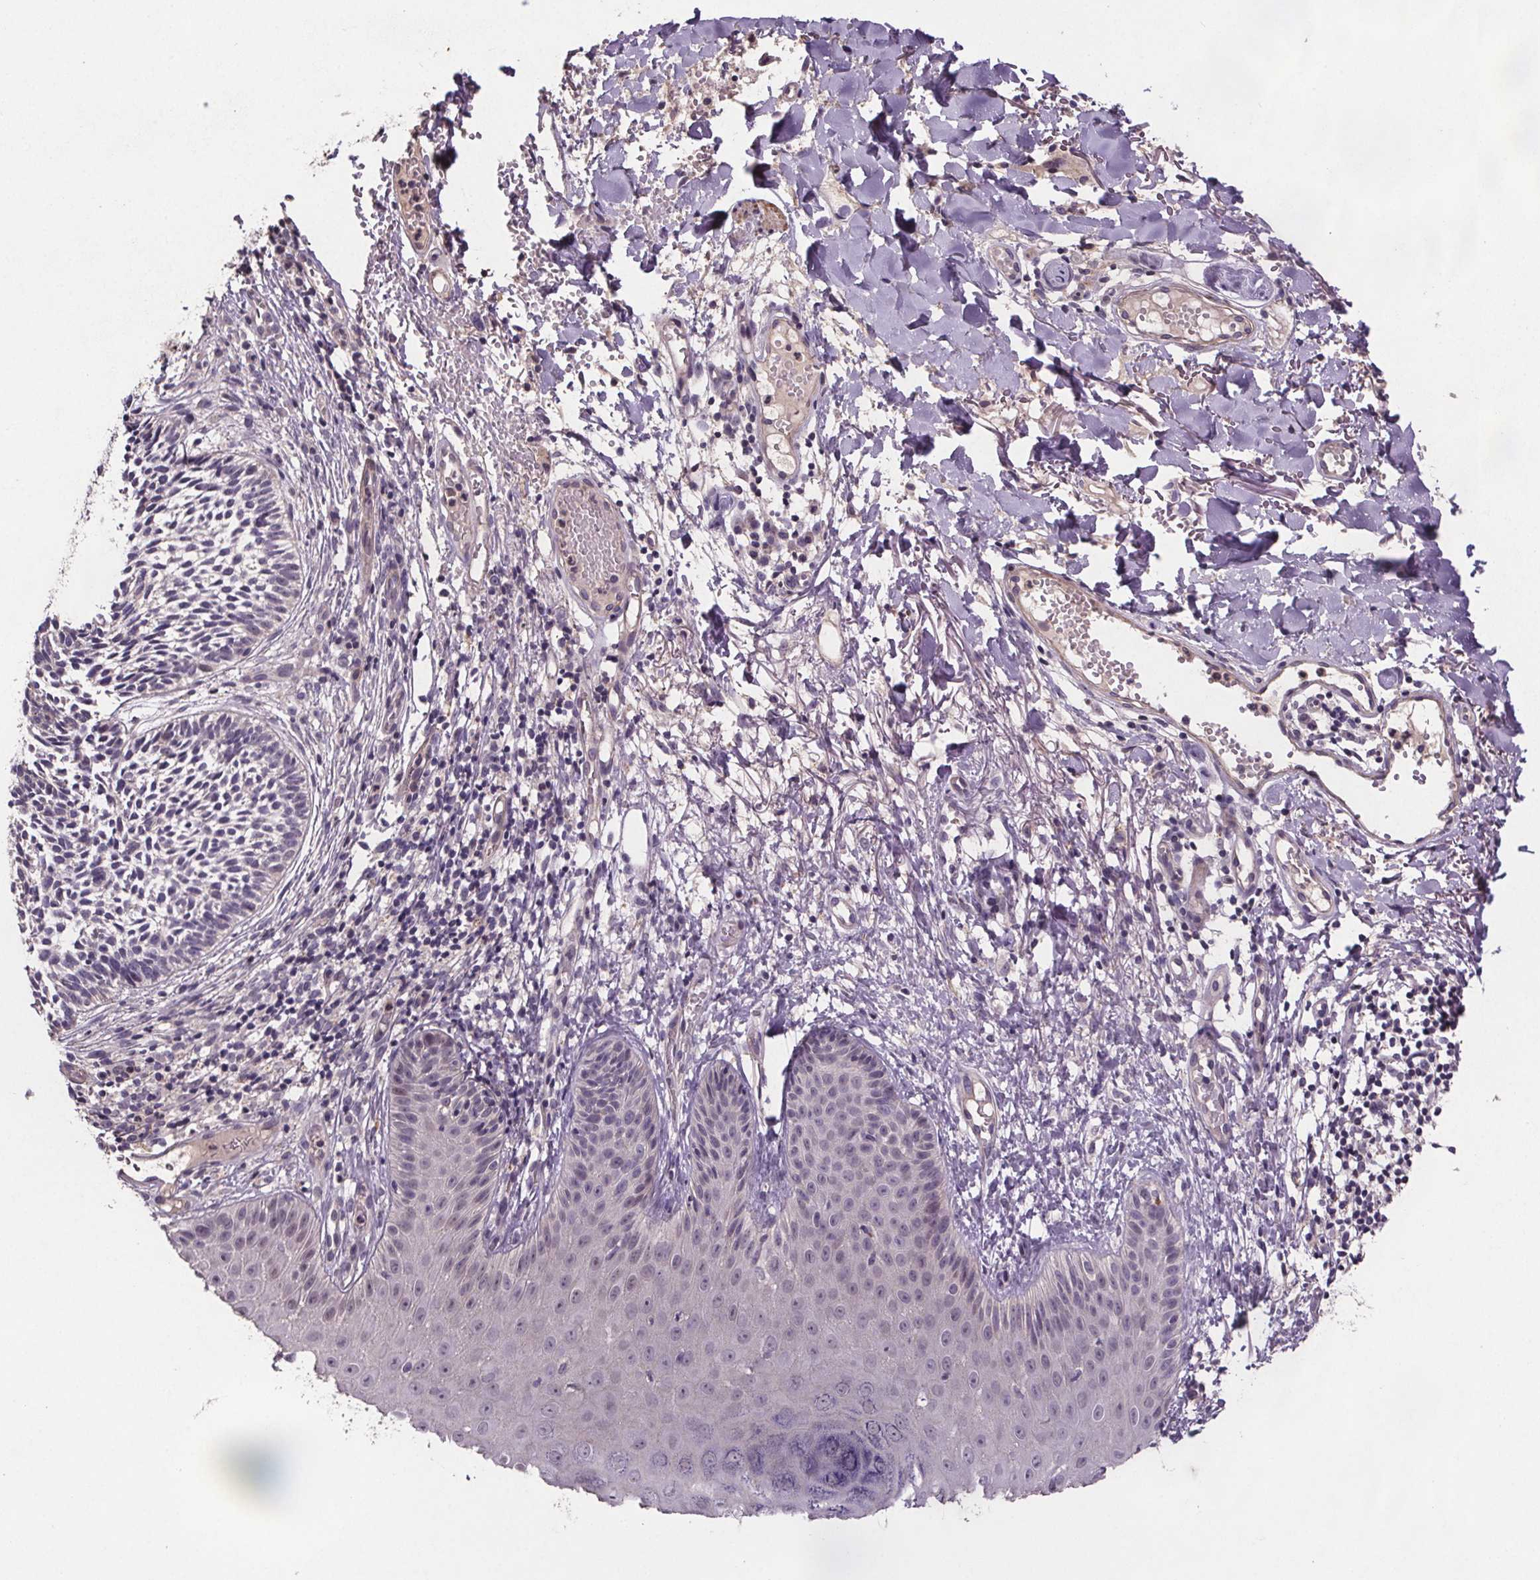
{"staining": {"intensity": "negative", "quantity": "none", "location": "none"}, "tissue": "skin cancer", "cell_type": "Tumor cells", "image_type": "cancer", "snomed": [{"axis": "morphology", "description": "Basal cell carcinoma"}, {"axis": "topography", "description": "Skin"}], "caption": "Immunohistochemistry (IHC) of human basal cell carcinoma (skin) exhibits no expression in tumor cells.", "gene": "CLN3", "patient": {"sex": "male", "age": 78}}